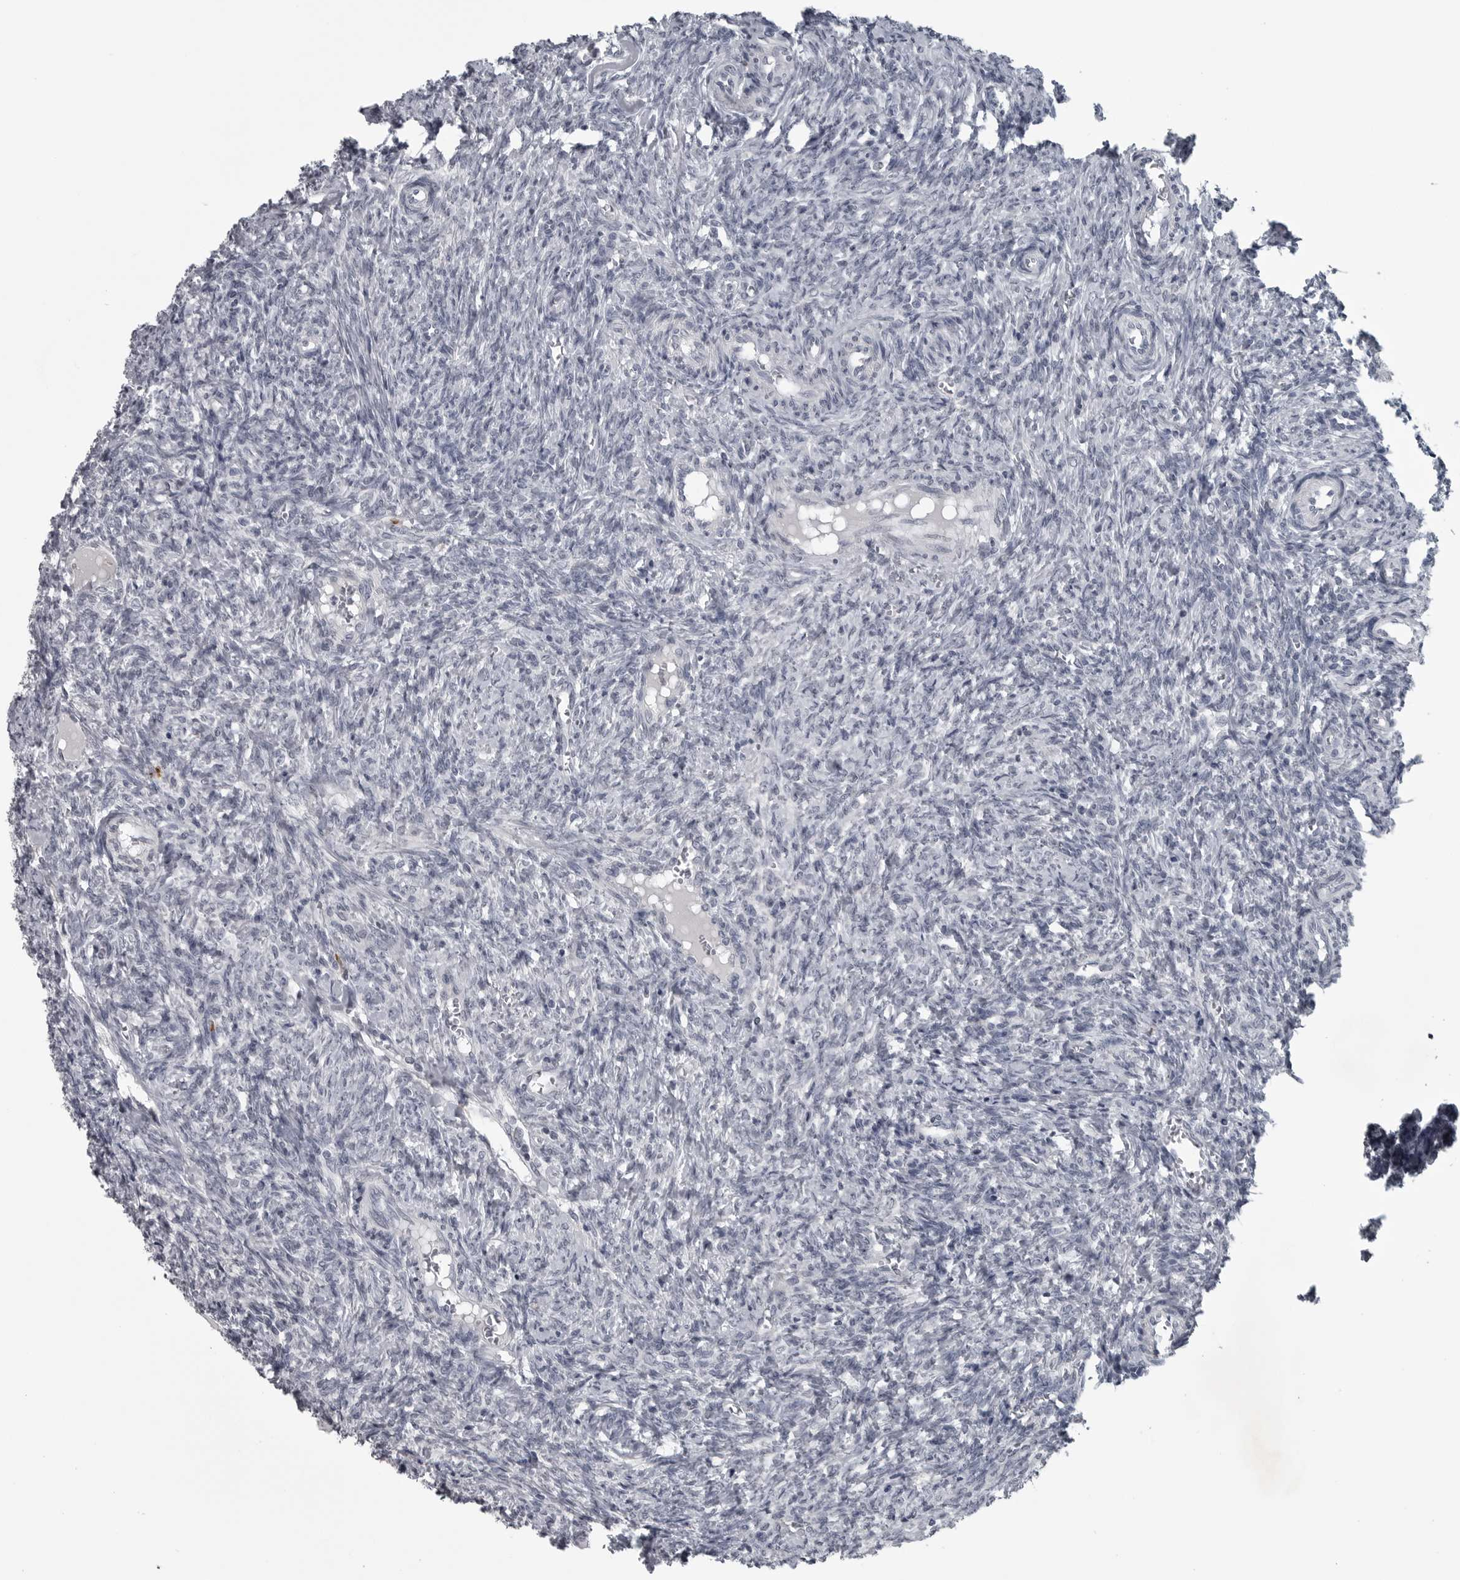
{"staining": {"intensity": "negative", "quantity": "none", "location": "none"}, "tissue": "ovary", "cell_type": "Follicle cells", "image_type": "normal", "snomed": [{"axis": "morphology", "description": "Normal tissue, NOS"}, {"axis": "topography", "description": "Ovary"}], "caption": "This is an immunohistochemistry image of unremarkable ovary. There is no positivity in follicle cells.", "gene": "LYSMD1", "patient": {"sex": "female", "age": 41}}